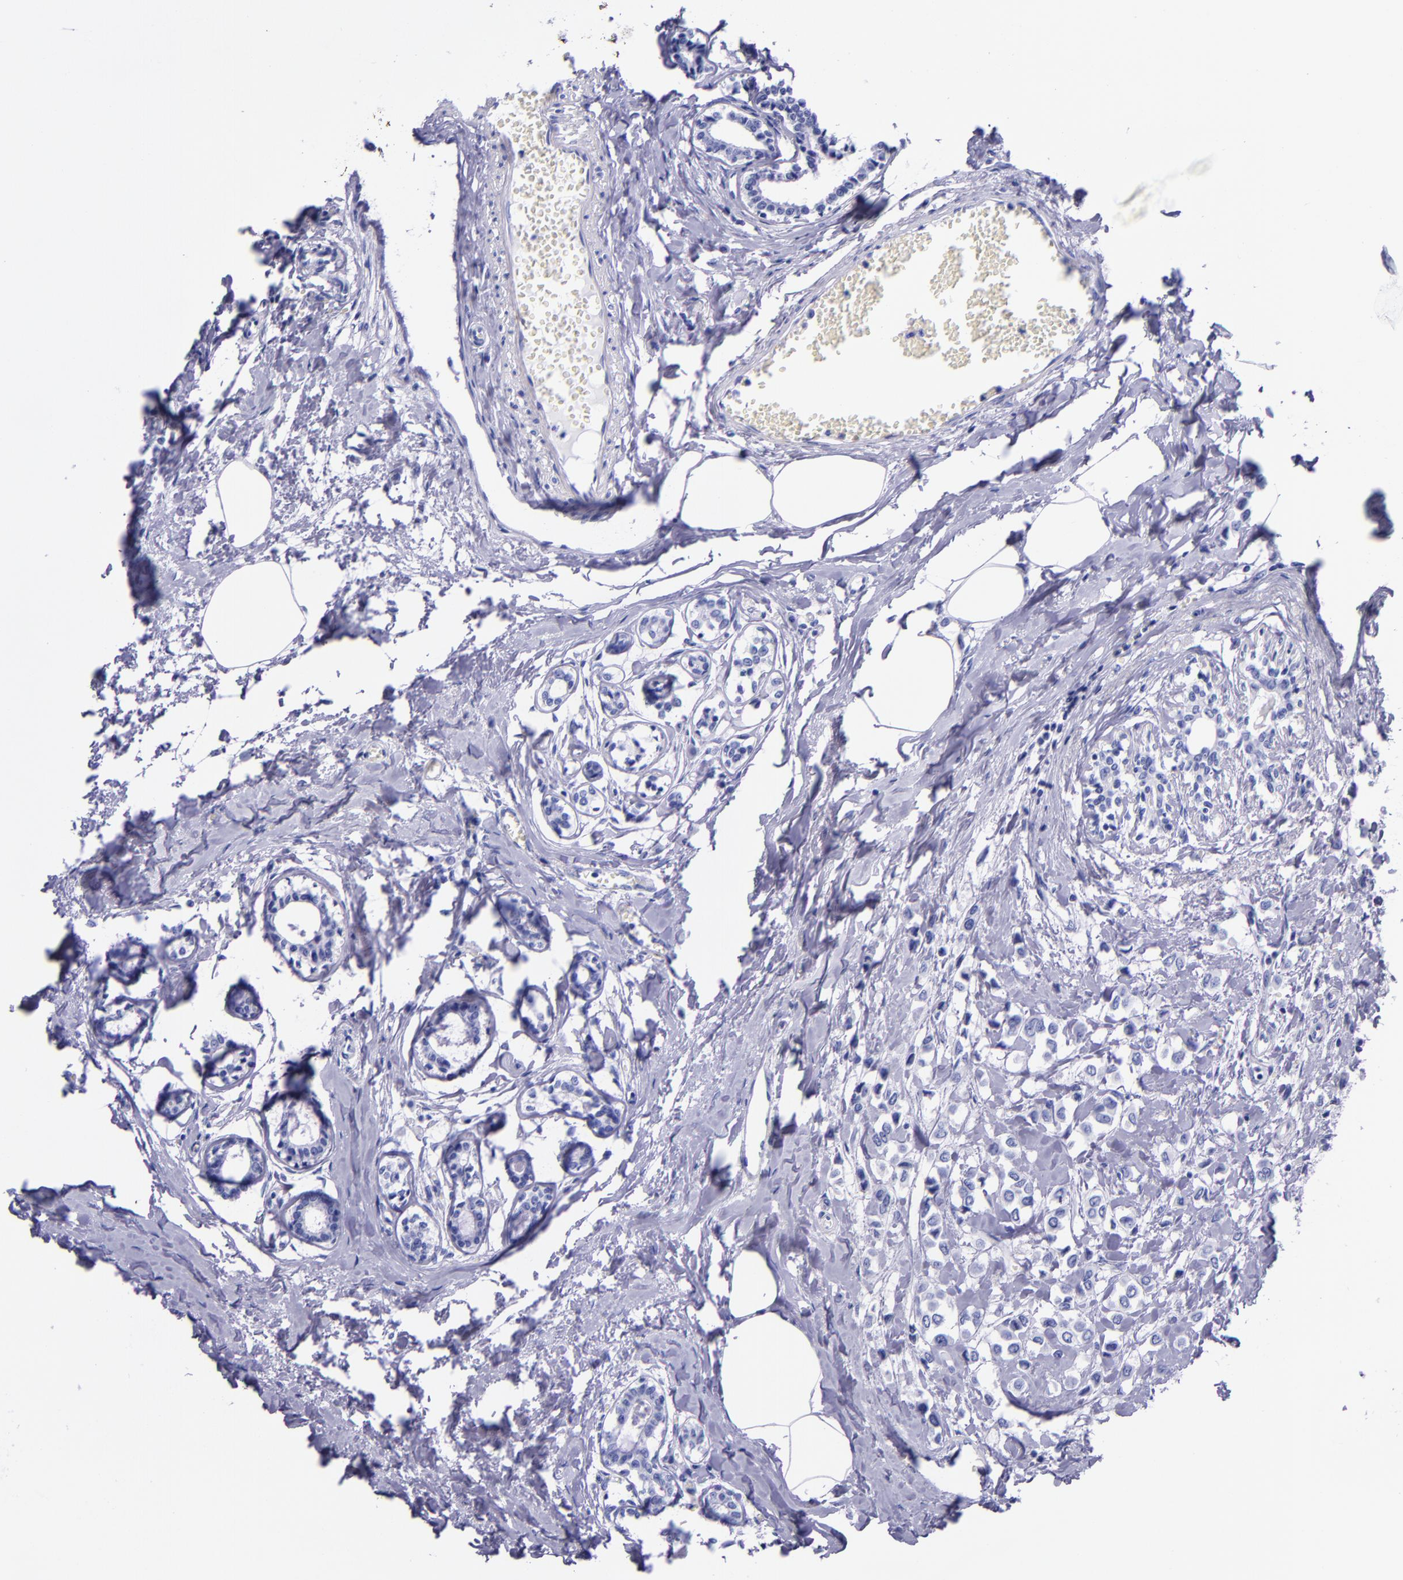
{"staining": {"intensity": "negative", "quantity": "none", "location": "none"}, "tissue": "breast cancer", "cell_type": "Tumor cells", "image_type": "cancer", "snomed": [{"axis": "morphology", "description": "Lobular carcinoma"}, {"axis": "topography", "description": "Breast"}], "caption": "Lobular carcinoma (breast) stained for a protein using immunohistochemistry (IHC) displays no positivity tumor cells.", "gene": "MBP", "patient": {"sex": "female", "age": 51}}